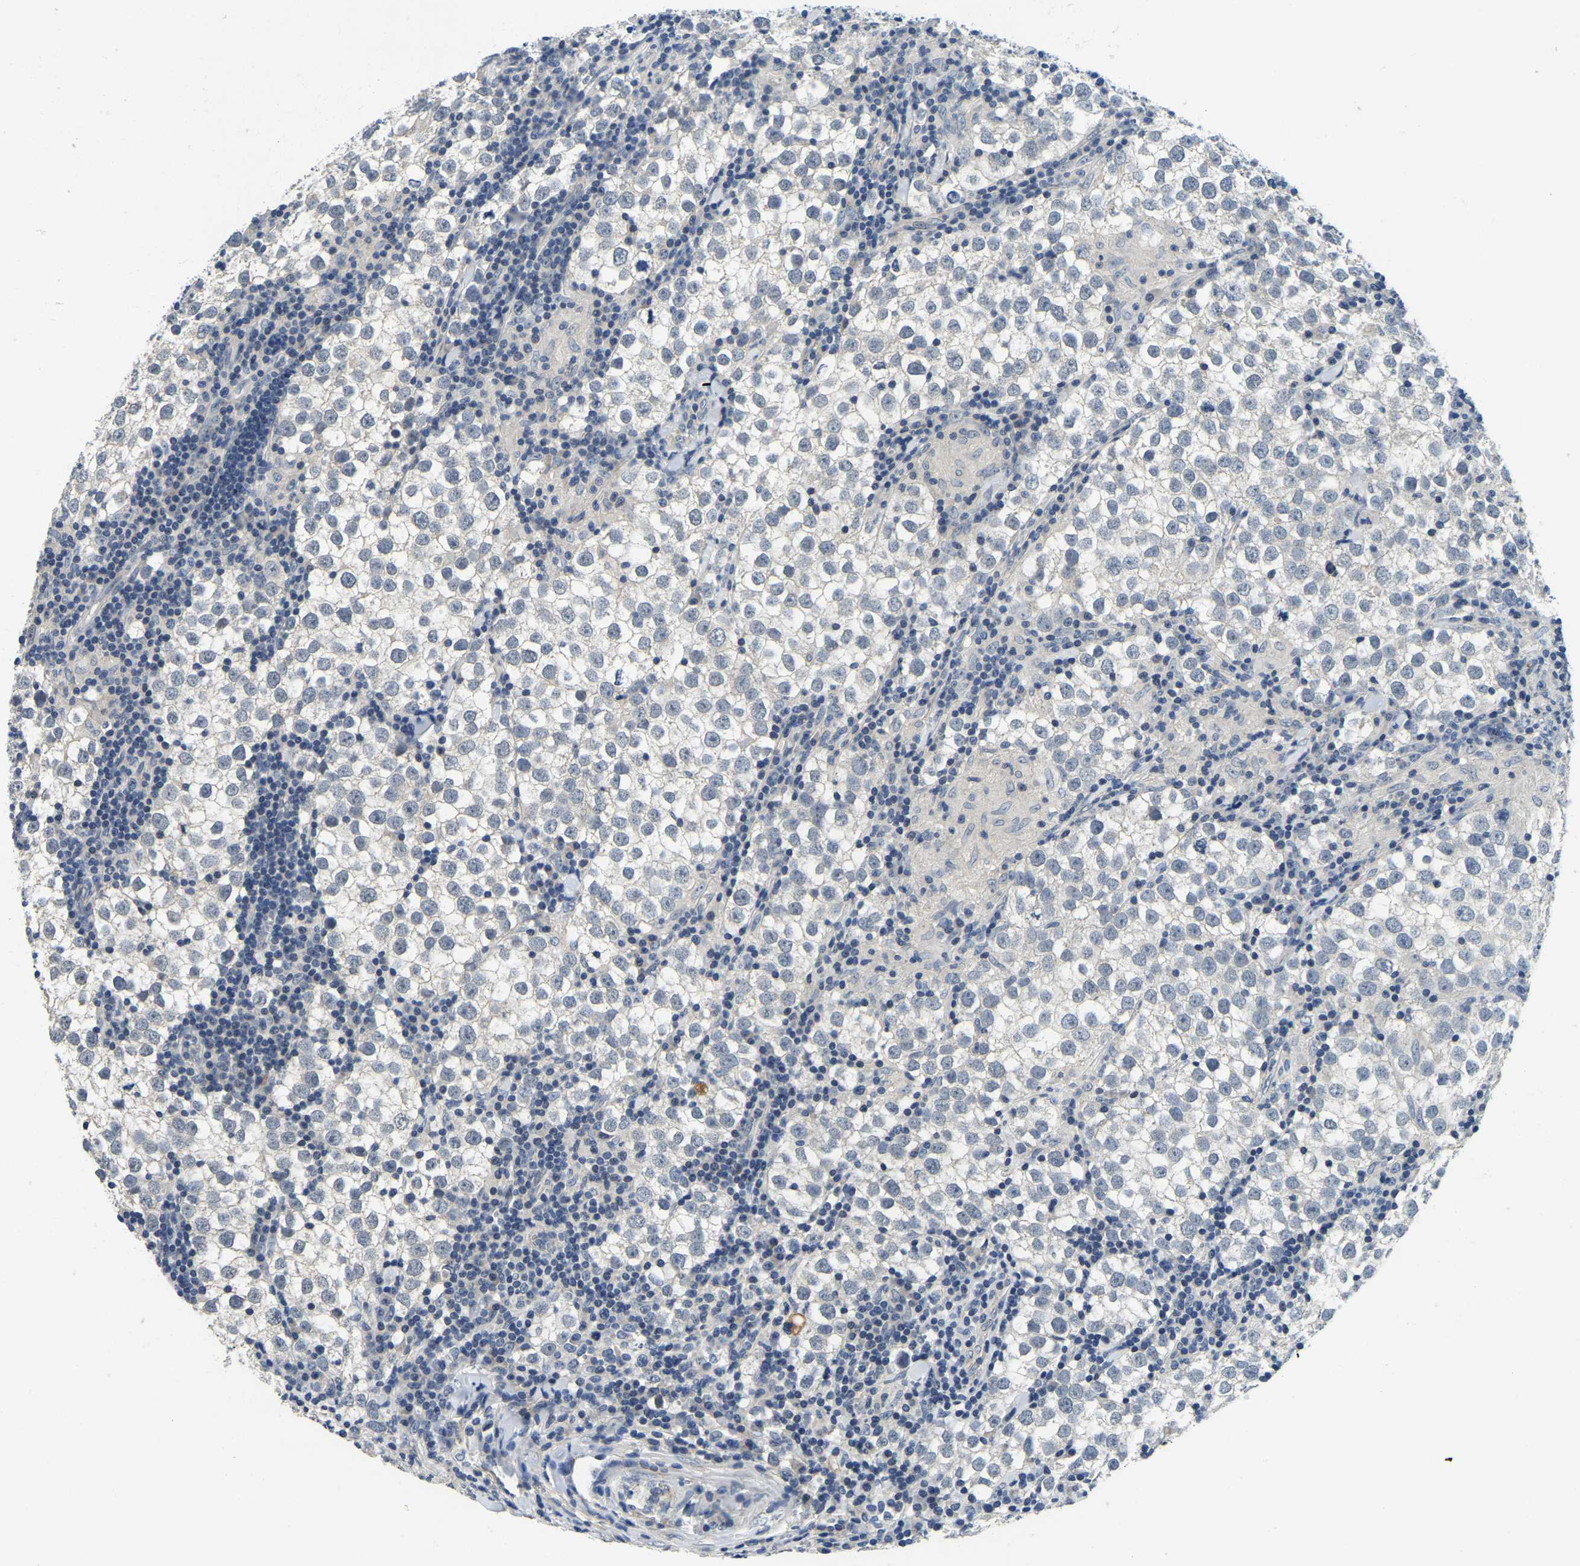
{"staining": {"intensity": "negative", "quantity": "none", "location": "none"}, "tissue": "testis cancer", "cell_type": "Tumor cells", "image_type": "cancer", "snomed": [{"axis": "morphology", "description": "Seminoma, NOS"}, {"axis": "morphology", "description": "Carcinoma, Embryonal, NOS"}, {"axis": "topography", "description": "Testis"}], "caption": "Protein analysis of embryonal carcinoma (testis) exhibits no significant positivity in tumor cells.", "gene": "ITGA2", "patient": {"sex": "male", "age": 36}}